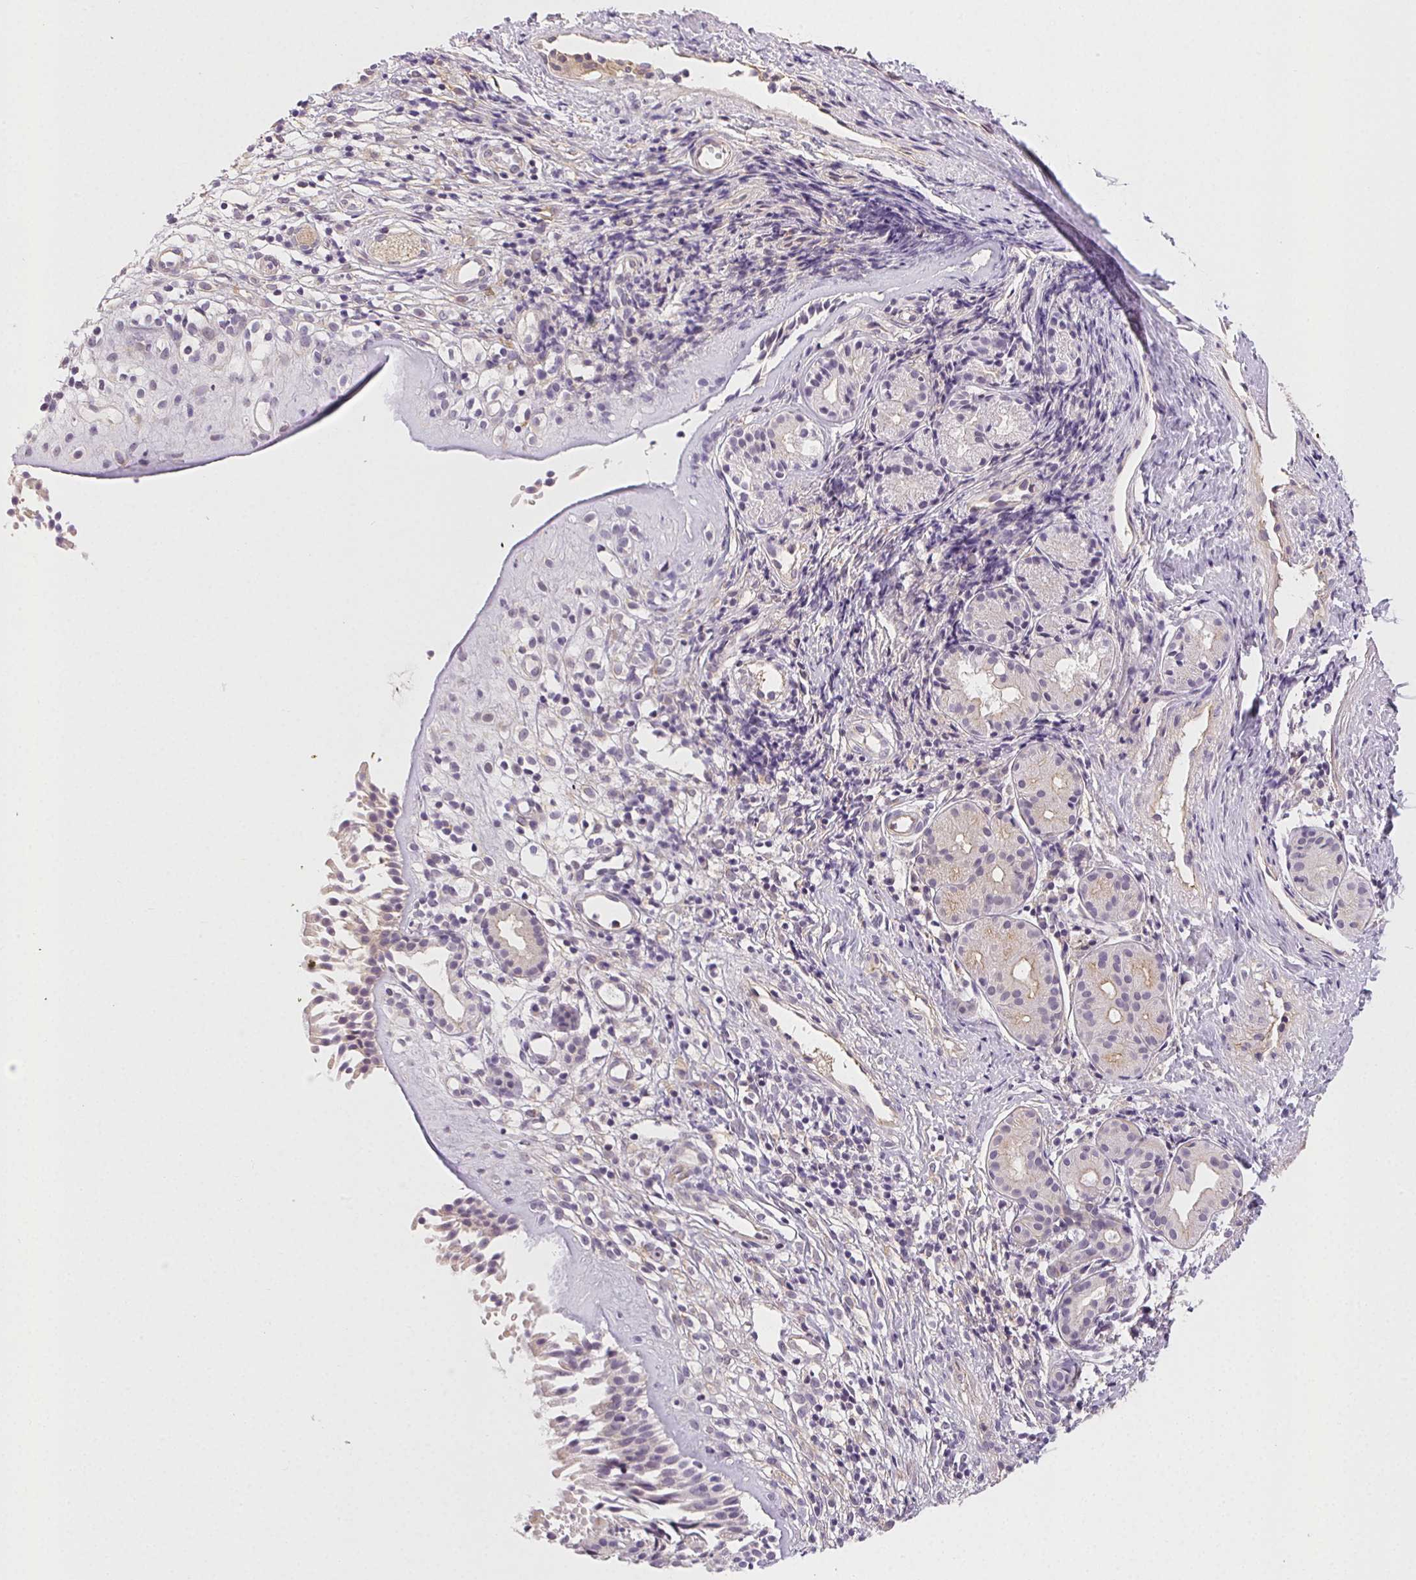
{"staining": {"intensity": "weak", "quantity": "25%-75%", "location": "cytoplasmic/membranous"}, "tissue": "nasopharynx", "cell_type": "Respiratory epithelial cells", "image_type": "normal", "snomed": [{"axis": "morphology", "description": "Normal tissue, NOS"}, {"axis": "topography", "description": "Nasopharynx"}], "caption": "Unremarkable nasopharynx demonstrates weak cytoplasmic/membranous expression in approximately 25%-75% of respiratory epithelial cells (DAB (3,3'-diaminobenzidine) IHC with brightfield microscopy, high magnification)..", "gene": "CSN1S1", "patient": {"sex": "male", "age": 58}}